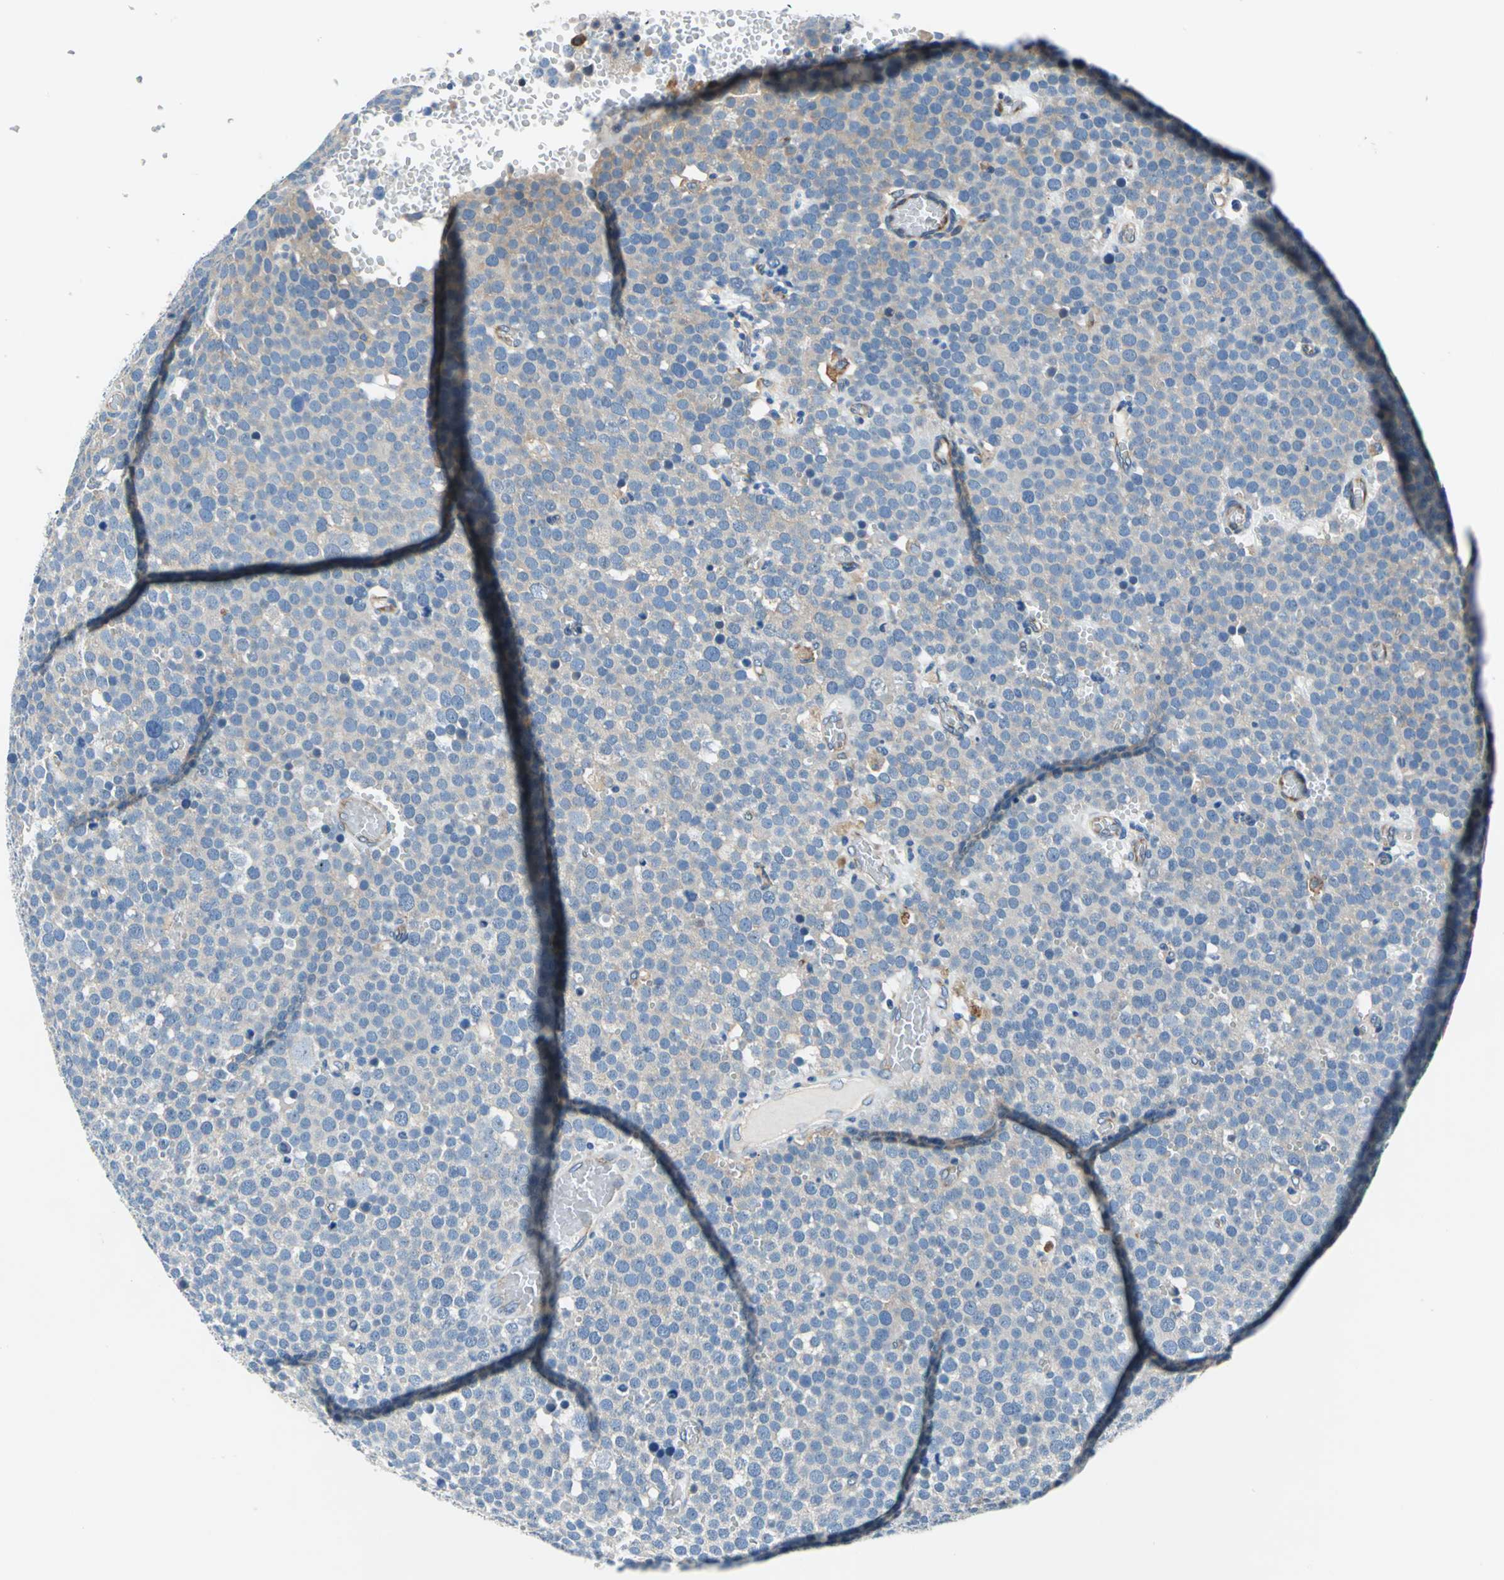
{"staining": {"intensity": "moderate", "quantity": "25%-75%", "location": "cytoplasmic/membranous"}, "tissue": "testis cancer", "cell_type": "Tumor cells", "image_type": "cancer", "snomed": [{"axis": "morphology", "description": "Seminoma, NOS"}, {"axis": "topography", "description": "Testis"}], "caption": "Brown immunohistochemical staining in human testis cancer reveals moderate cytoplasmic/membranous positivity in about 25%-75% of tumor cells.", "gene": "TRIM25", "patient": {"sex": "male", "age": 71}}